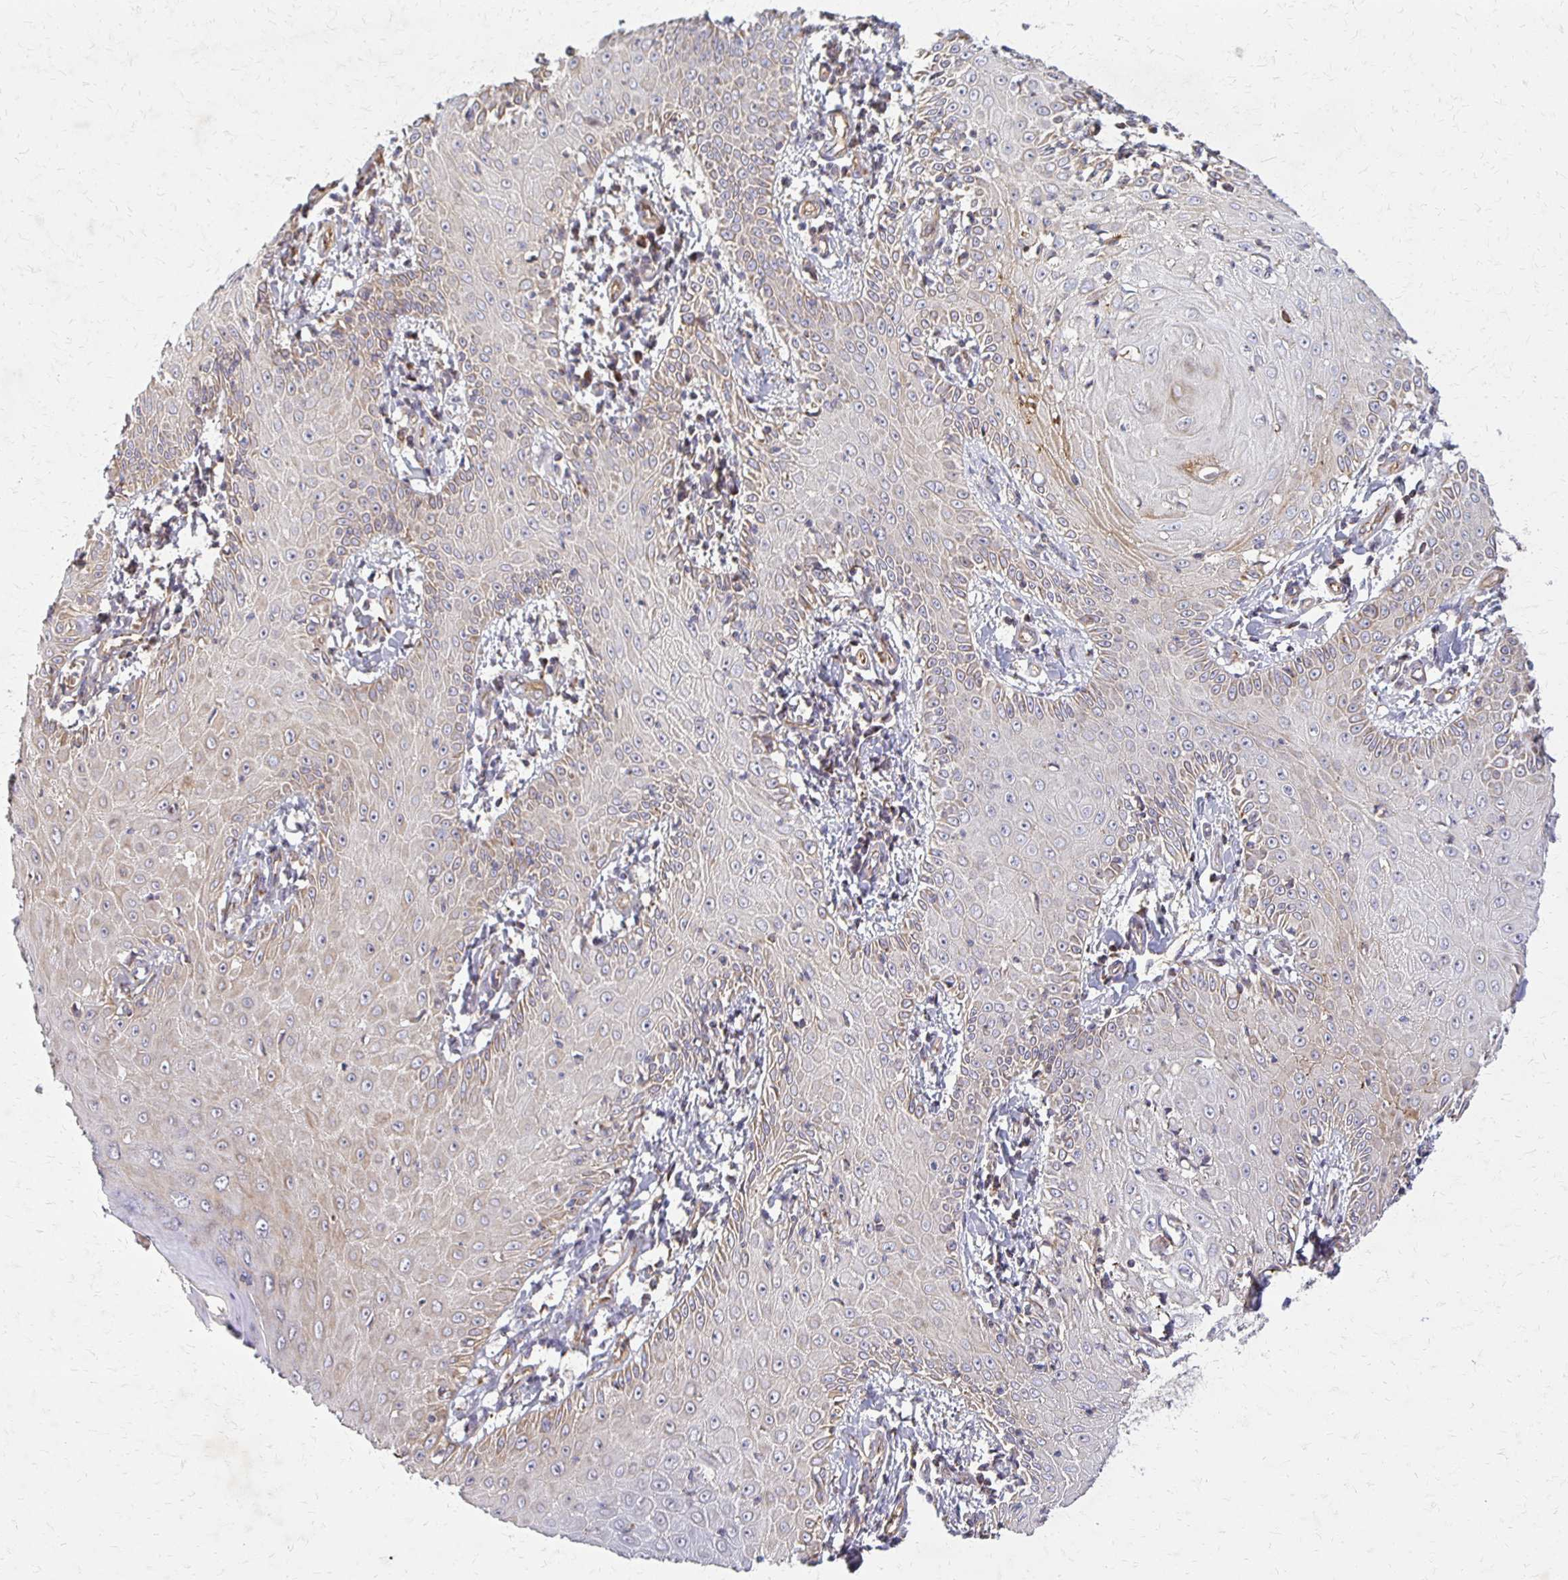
{"staining": {"intensity": "negative", "quantity": "none", "location": "none"}, "tissue": "skin cancer", "cell_type": "Tumor cells", "image_type": "cancer", "snomed": [{"axis": "morphology", "description": "Squamous cell carcinoma, NOS"}, {"axis": "topography", "description": "Skin"}], "caption": "High magnification brightfield microscopy of skin cancer stained with DAB (brown) and counterstained with hematoxylin (blue): tumor cells show no significant expression.", "gene": "EIF4EBP2", "patient": {"sex": "male", "age": 70}}